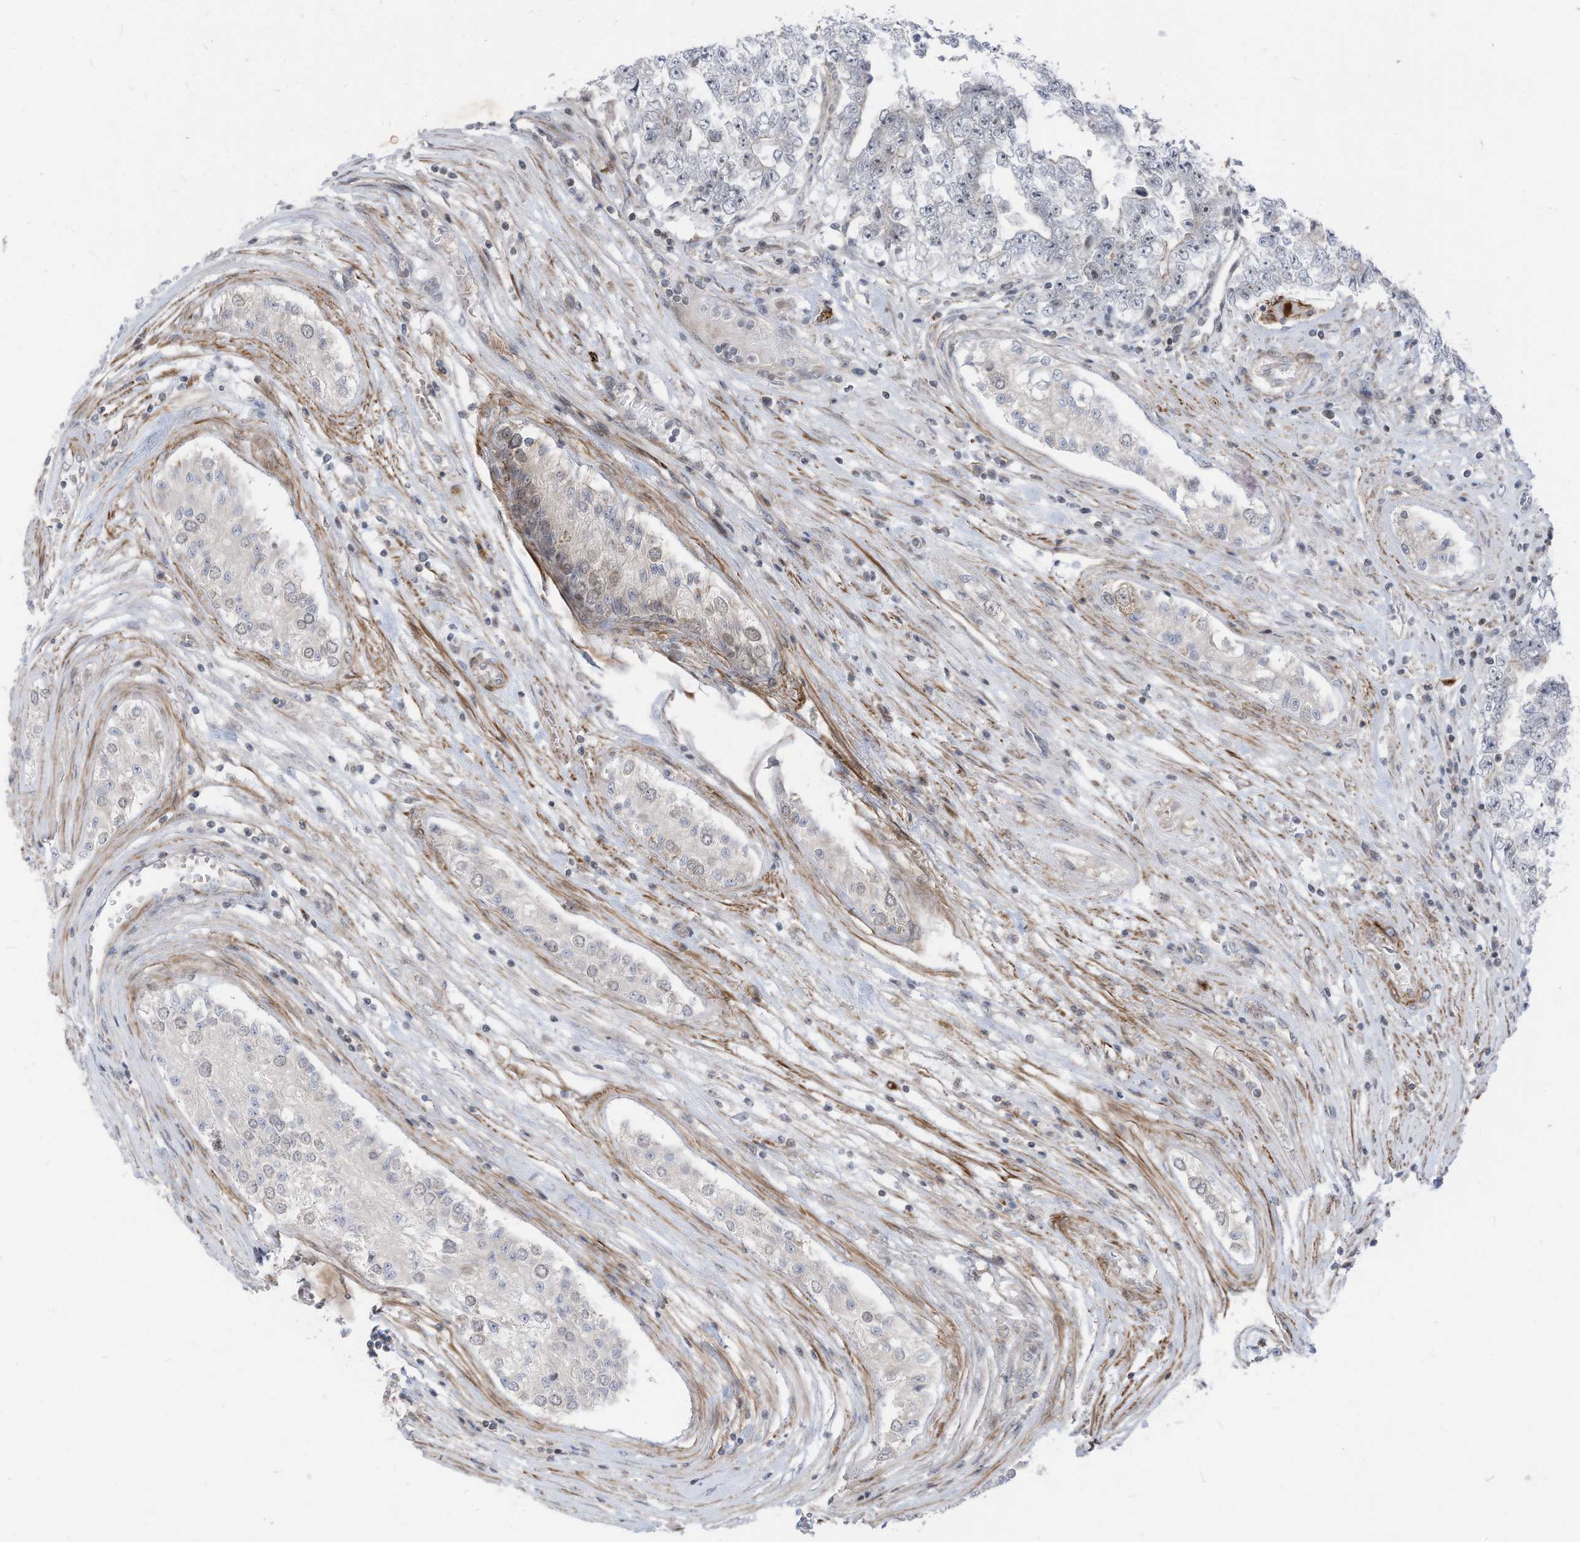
{"staining": {"intensity": "negative", "quantity": "none", "location": "none"}, "tissue": "testis cancer", "cell_type": "Tumor cells", "image_type": "cancer", "snomed": [{"axis": "morphology", "description": "Carcinoma, Embryonal, NOS"}, {"axis": "topography", "description": "Testis"}], "caption": "Human testis cancer (embryonal carcinoma) stained for a protein using immunohistochemistry (IHC) shows no expression in tumor cells.", "gene": "GPATCH3", "patient": {"sex": "male", "age": 25}}